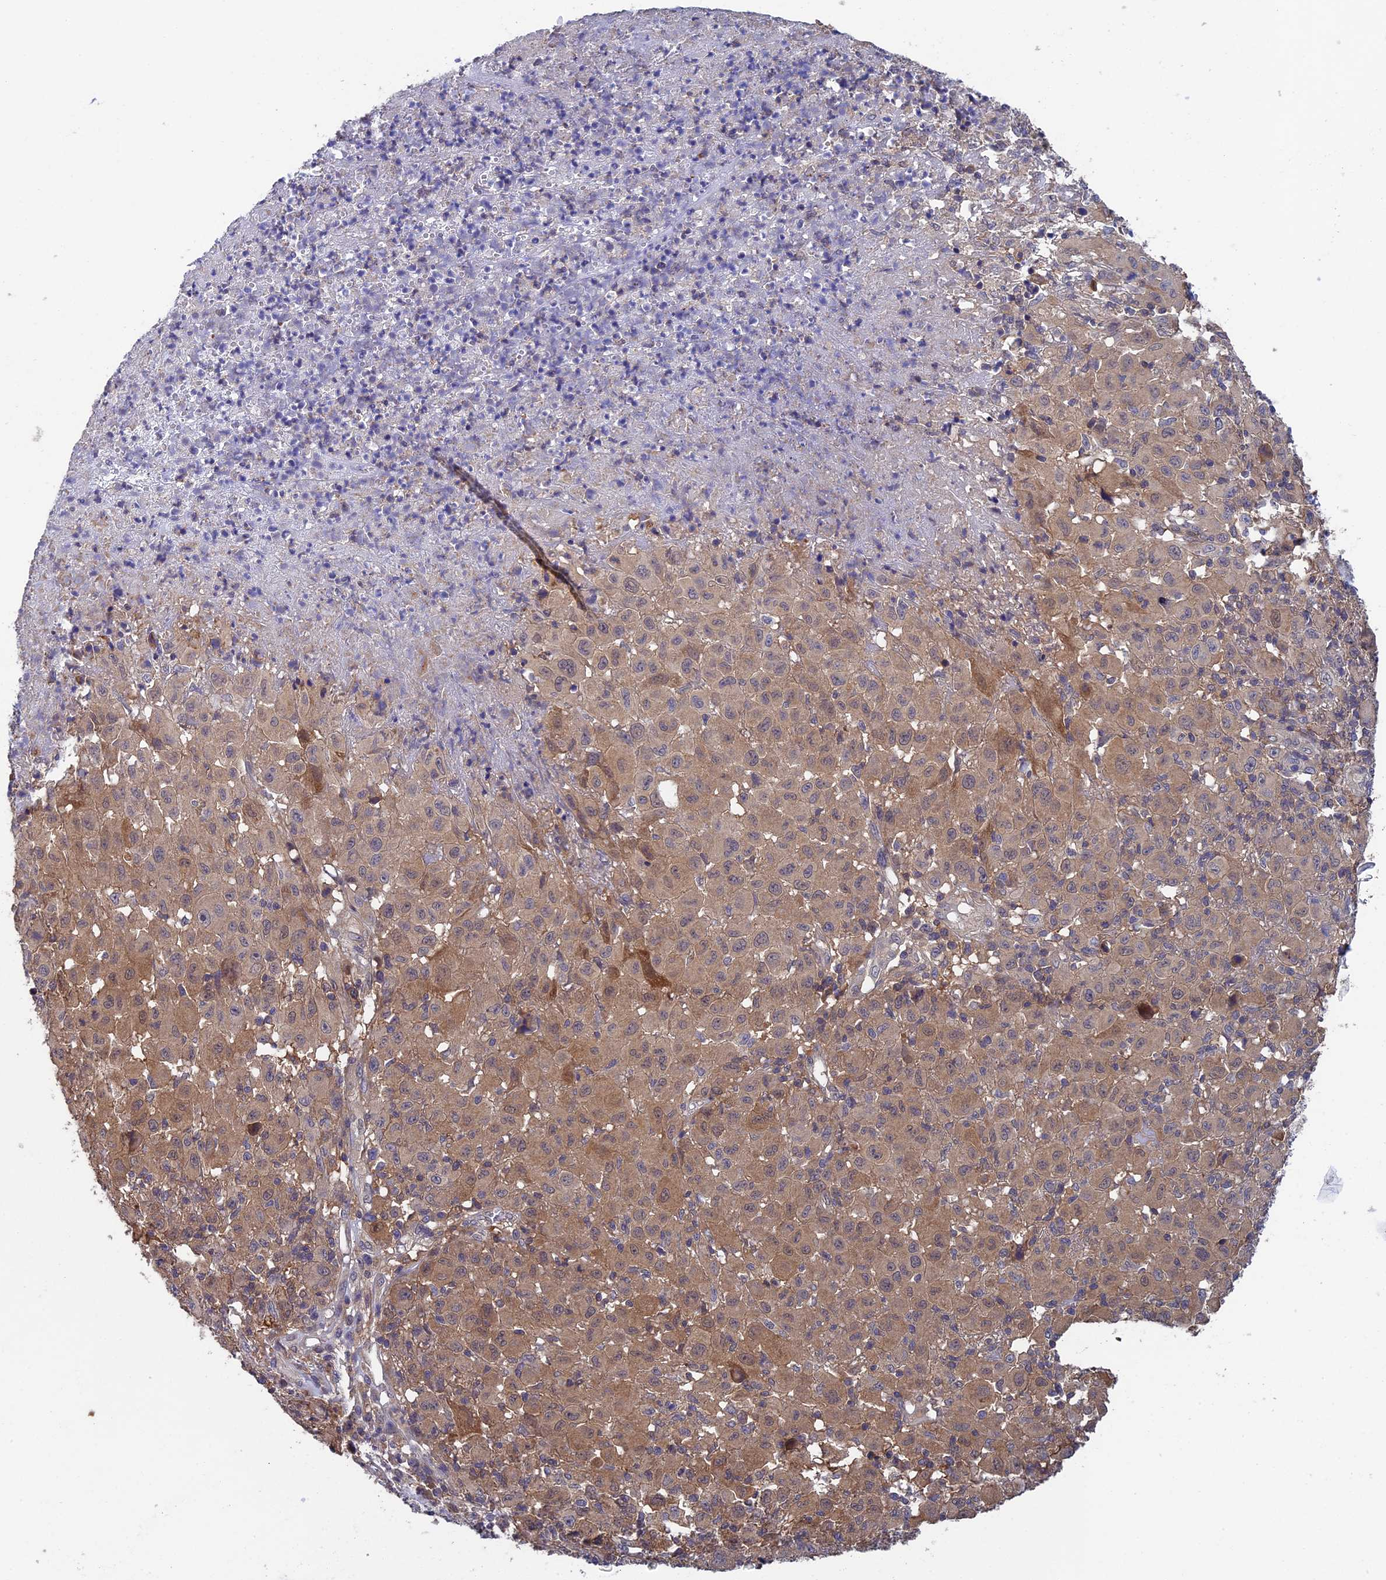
{"staining": {"intensity": "weak", "quantity": ">75%", "location": "cytoplasmic/membranous"}, "tissue": "melanoma", "cell_type": "Tumor cells", "image_type": "cancer", "snomed": [{"axis": "morphology", "description": "Malignant melanoma, NOS"}, {"axis": "topography", "description": "Skin"}], "caption": "Malignant melanoma was stained to show a protein in brown. There is low levels of weak cytoplasmic/membranous positivity in about >75% of tumor cells. The protein is shown in brown color, while the nuclei are stained blue.", "gene": "LCMT1", "patient": {"sex": "male", "age": 73}}